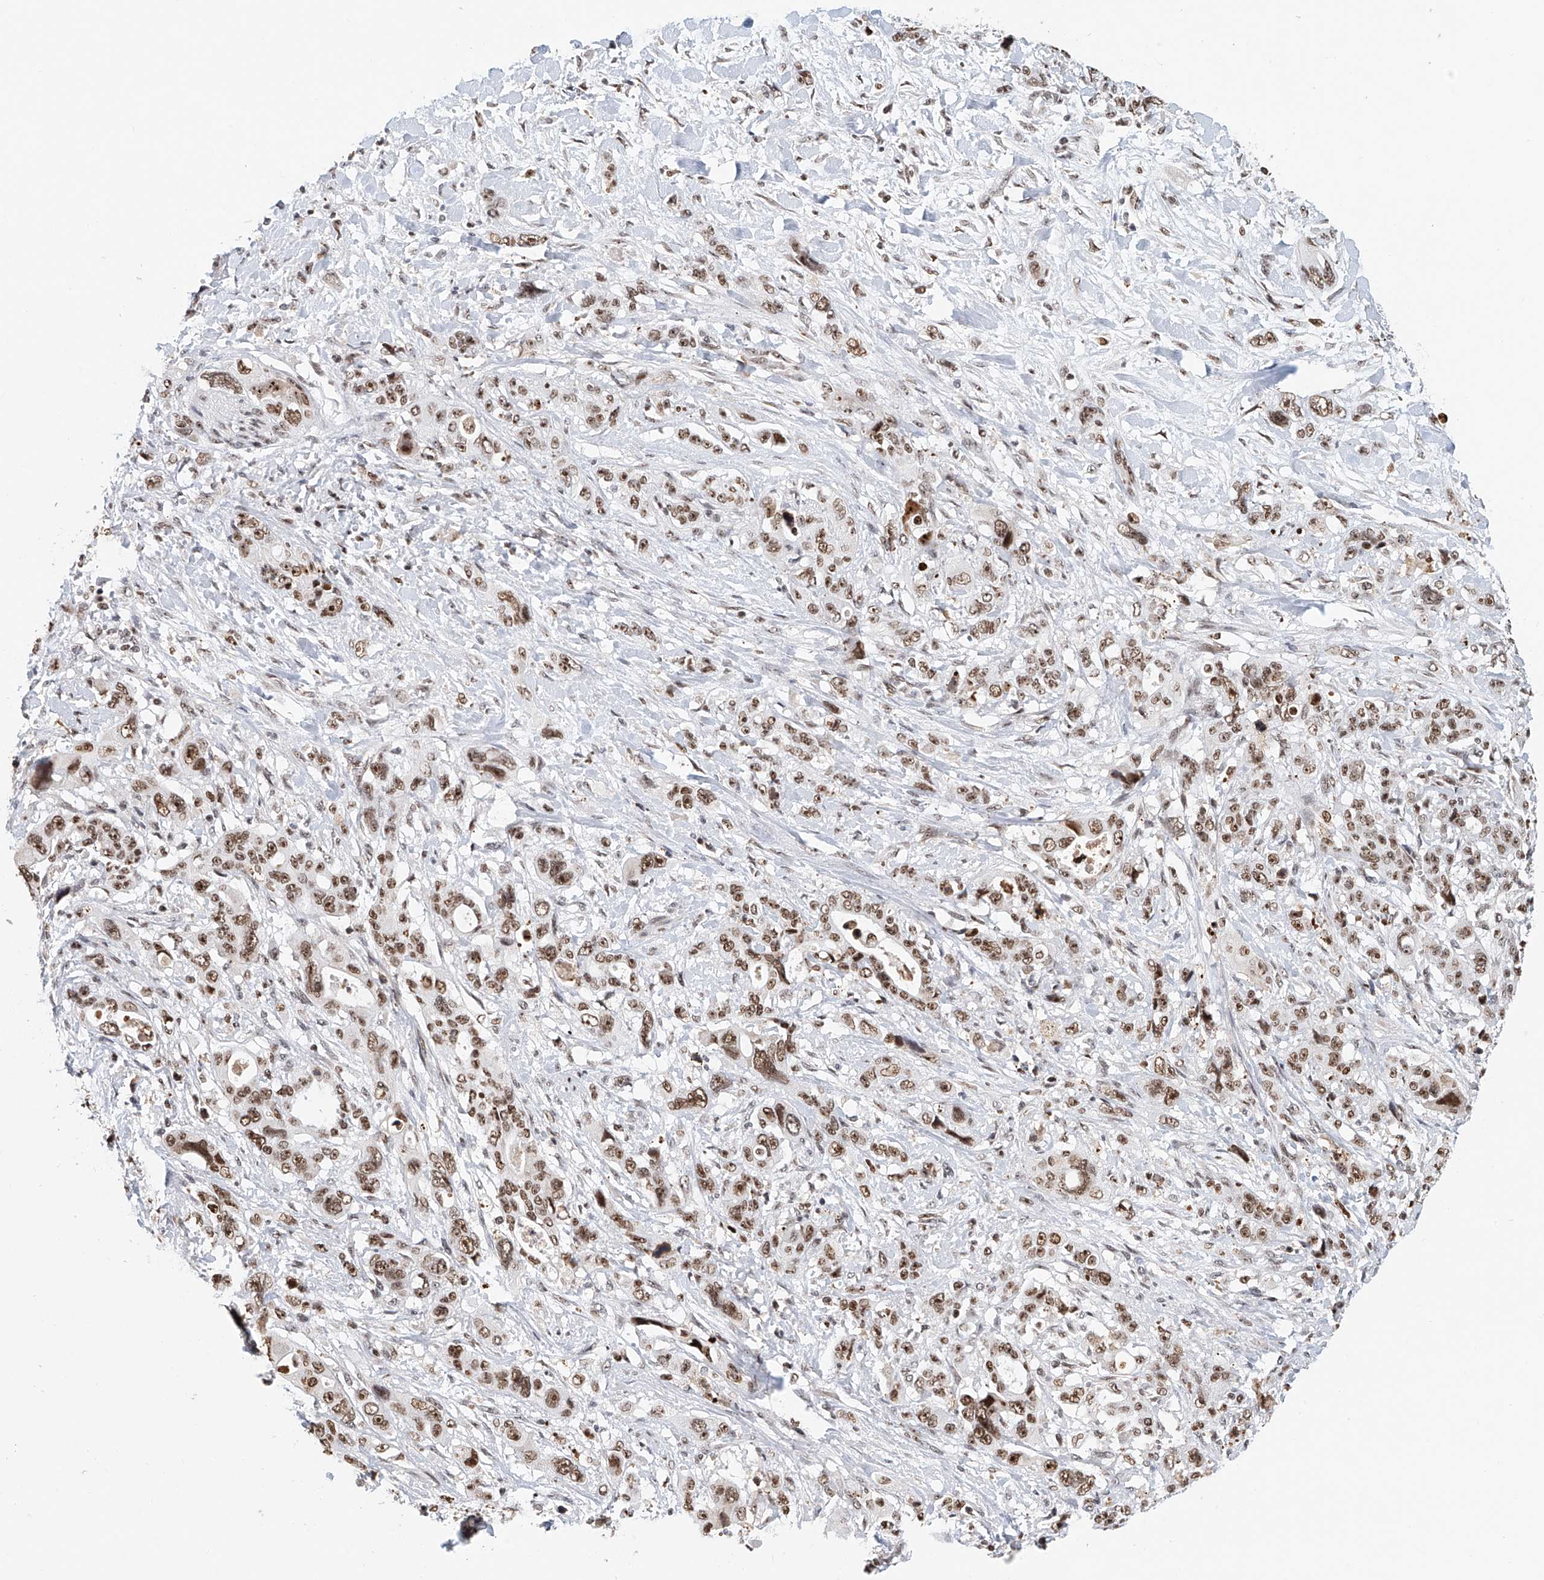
{"staining": {"intensity": "moderate", "quantity": ">75%", "location": "nuclear"}, "tissue": "pancreatic cancer", "cell_type": "Tumor cells", "image_type": "cancer", "snomed": [{"axis": "morphology", "description": "Adenocarcinoma, NOS"}, {"axis": "topography", "description": "Pancreas"}], "caption": "Protein expression analysis of human adenocarcinoma (pancreatic) reveals moderate nuclear expression in approximately >75% of tumor cells. (brown staining indicates protein expression, while blue staining denotes nuclei).", "gene": "PRUNE2", "patient": {"sex": "male", "age": 46}}